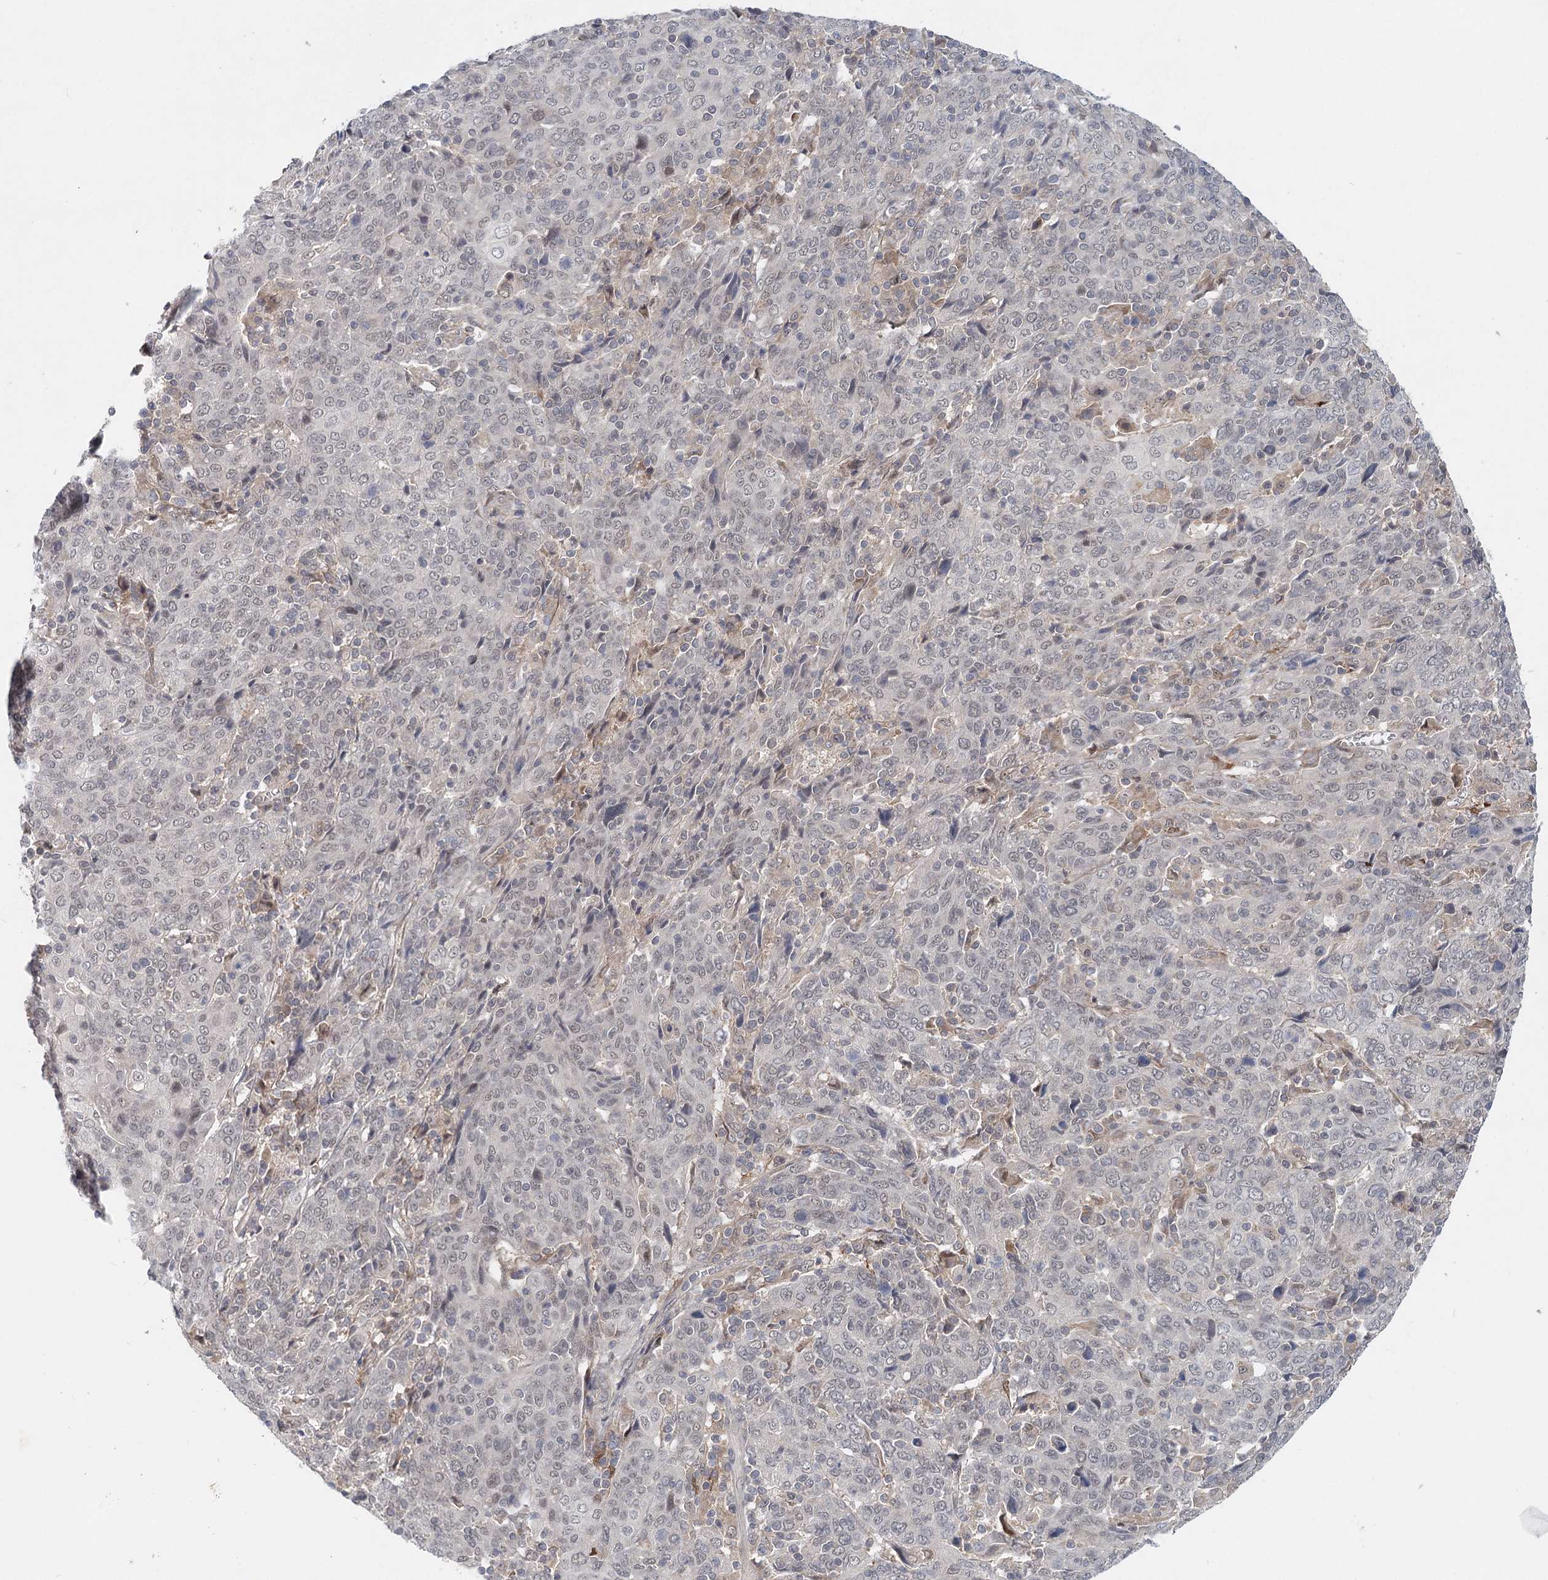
{"staining": {"intensity": "weak", "quantity": "<25%", "location": "nuclear"}, "tissue": "cervical cancer", "cell_type": "Tumor cells", "image_type": "cancer", "snomed": [{"axis": "morphology", "description": "Squamous cell carcinoma, NOS"}, {"axis": "topography", "description": "Cervix"}], "caption": "Tumor cells show no significant protein expression in cervical cancer.", "gene": "AP3B1", "patient": {"sex": "female", "age": 67}}